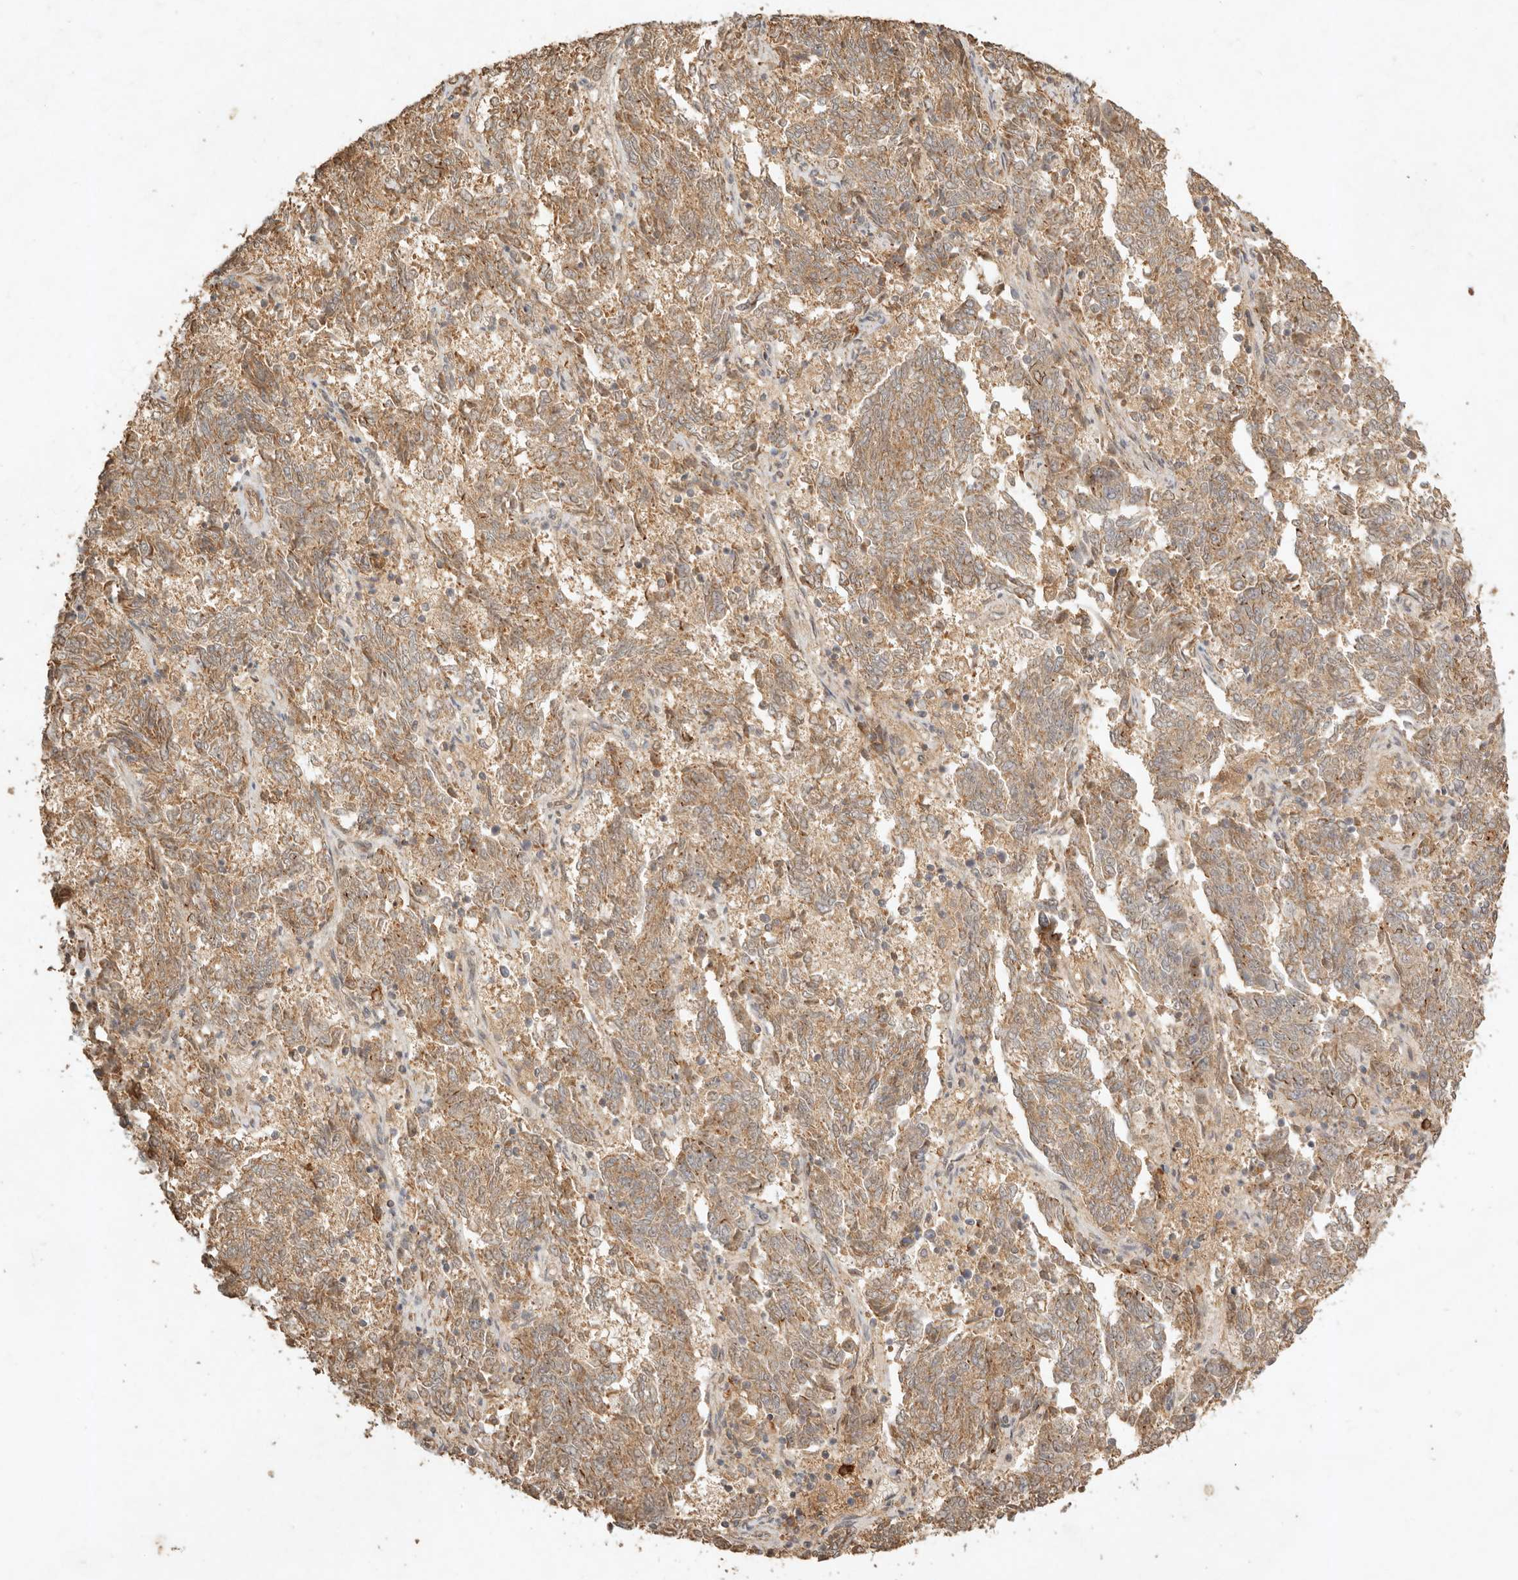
{"staining": {"intensity": "moderate", "quantity": ">75%", "location": "cytoplasmic/membranous"}, "tissue": "endometrial cancer", "cell_type": "Tumor cells", "image_type": "cancer", "snomed": [{"axis": "morphology", "description": "Adenocarcinoma, NOS"}, {"axis": "topography", "description": "Endometrium"}], "caption": "This is an image of IHC staining of adenocarcinoma (endometrial), which shows moderate expression in the cytoplasmic/membranous of tumor cells.", "gene": "CLEC4C", "patient": {"sex": "female", "age": 80}}